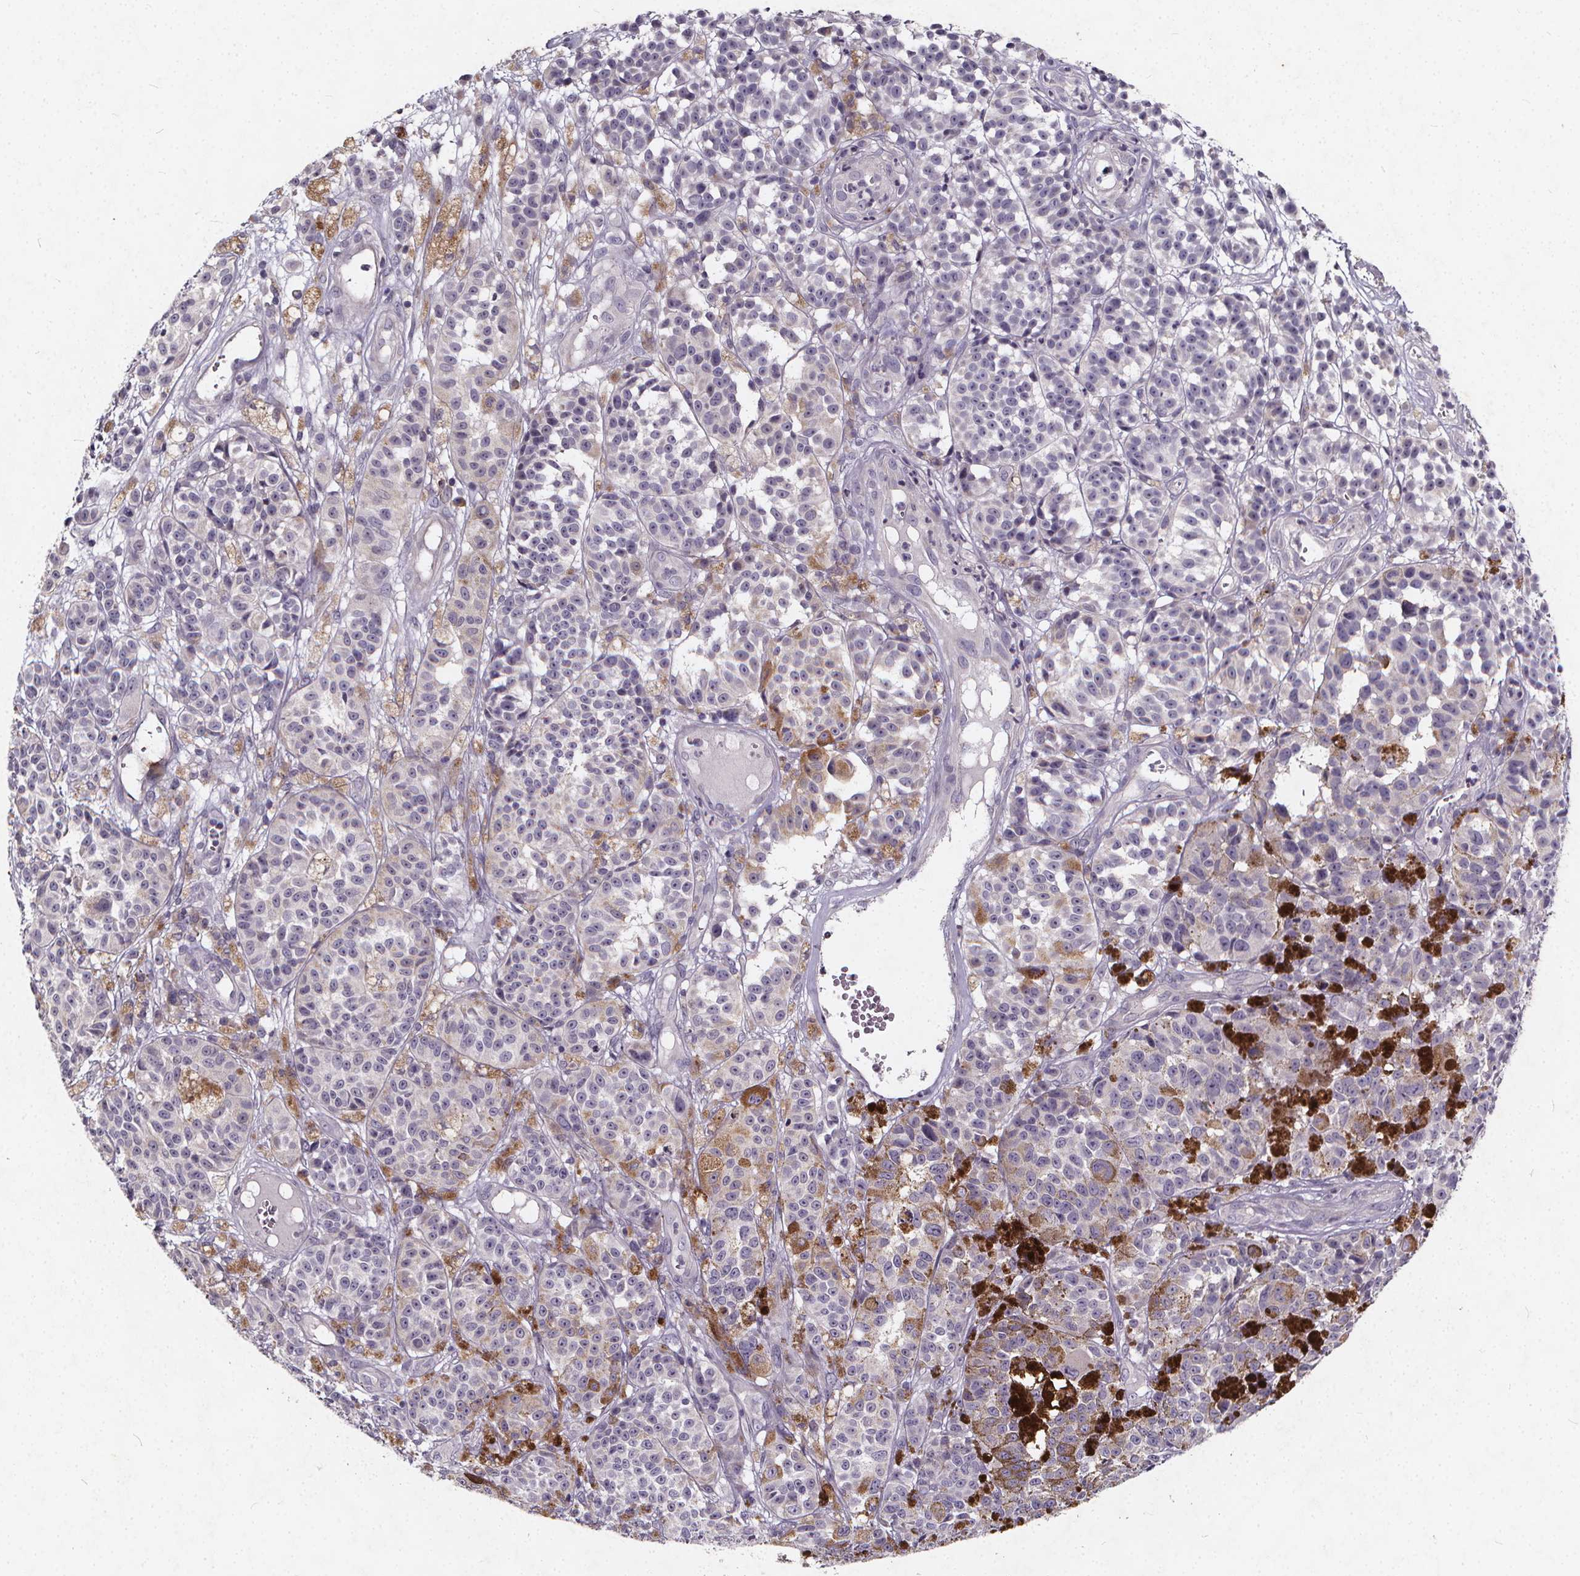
{"staining": {"intensity": "negative", "quantity": "none", "location": "none"}, "tissue": "melanoma", "cell_type": "Tumor cells", "image_type": "cancer", "snomed": [{"axis": "morphology", "description": "Malignant melanoma, NOS"}, {"axis": "topography", "description": "Skin"}], "caption": "Tumor cells are negative for protein expression in human malignant melanoma. The staining was performed using DAB (3,3'-diaminobenzidine) to visualize the protein expression in brown, while the nuclei were stained in blue with hematoxylin (Magnification: 20x).", "gene": "TSPAN14", "patient": {"sex": "female", "age": 58}}